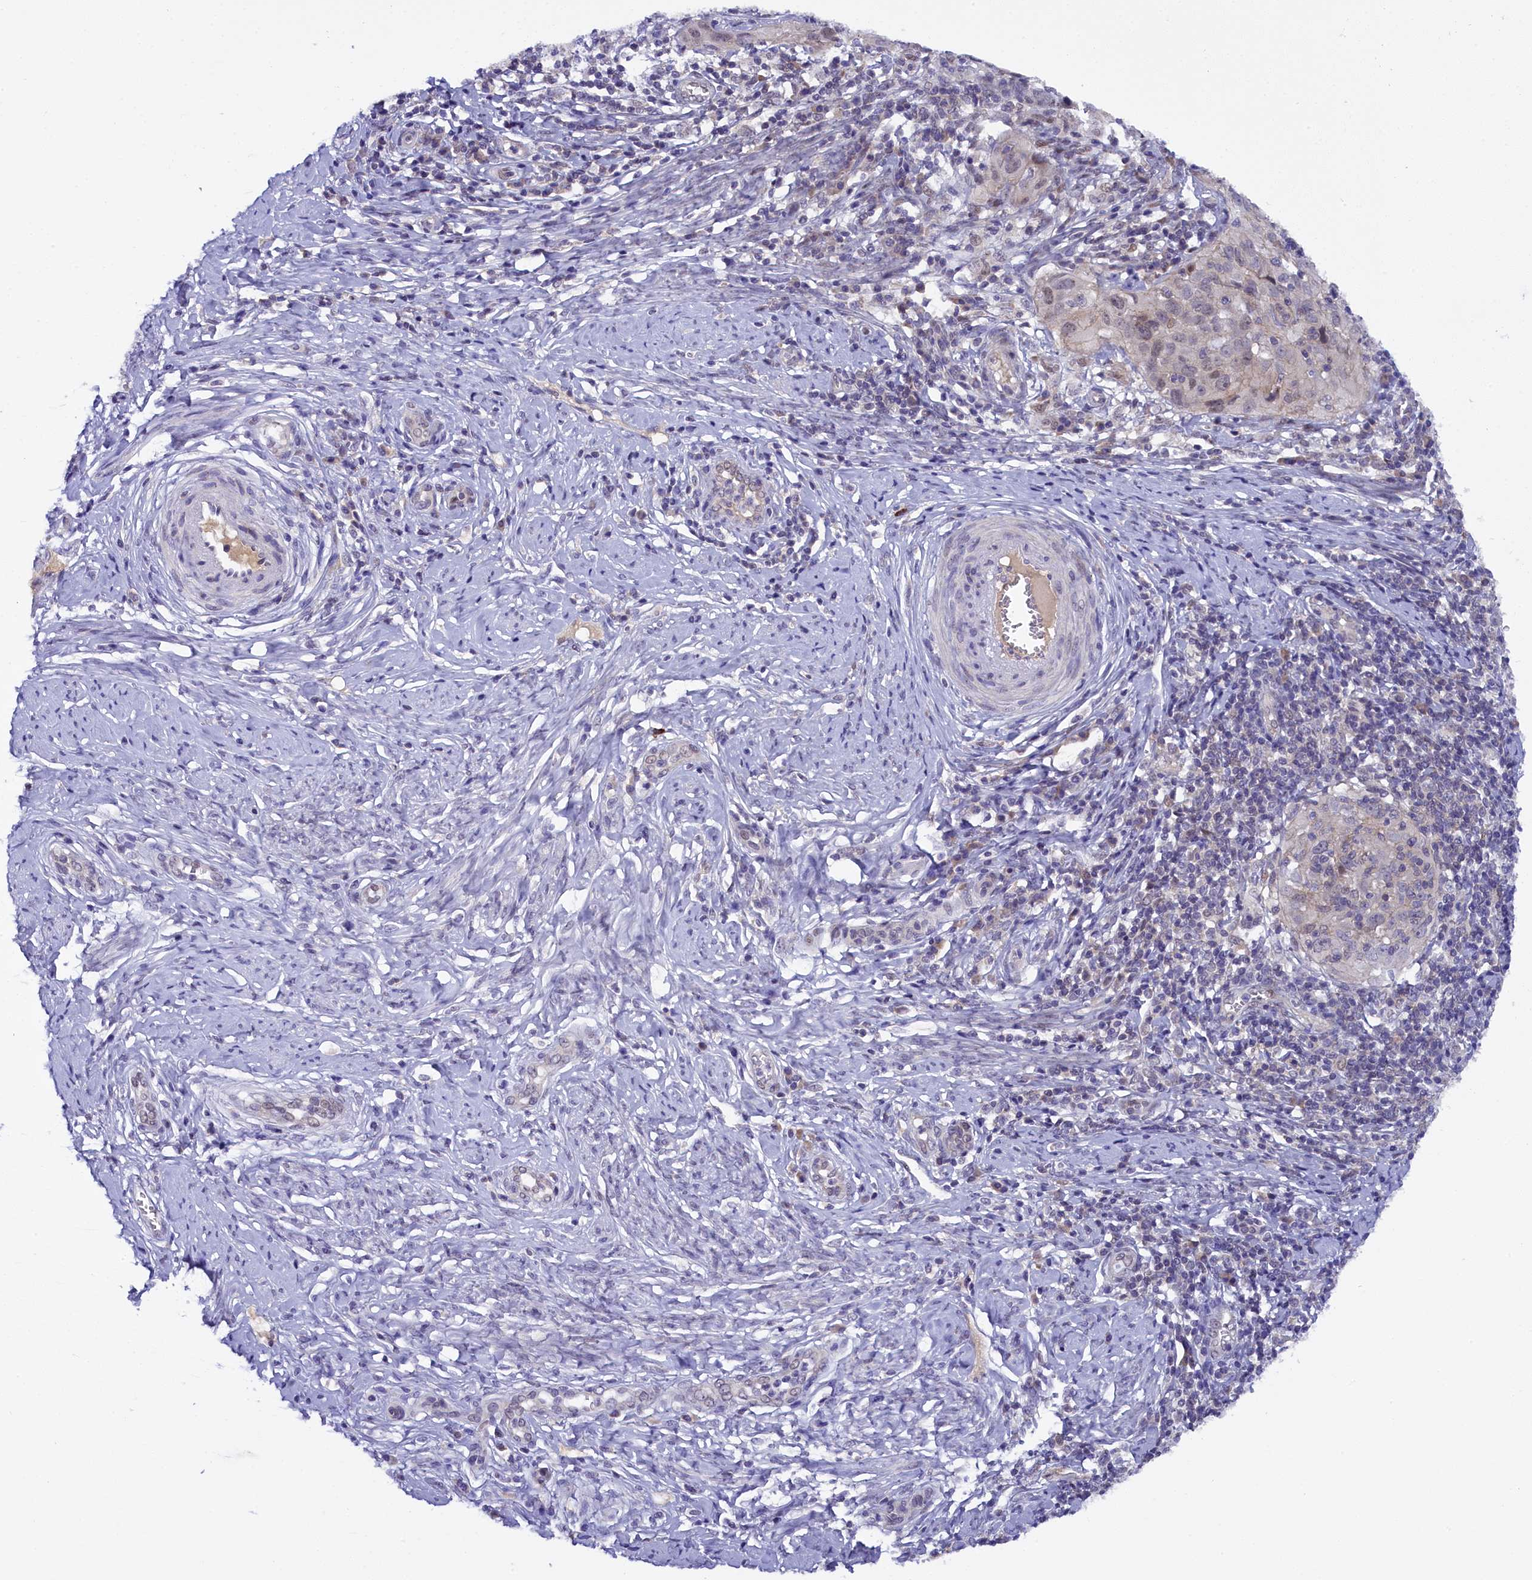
{"staining": {"intensity": "weak", "quantity": "<25%", "location": "nuclear"}, "tissue": "cervical cancer", "cell_type": "Tumor cells", "image_type": "cancer", "snomed": [{"axis": "morphology", "description": "Normal tissue, NOS"}, {"axis": "morphology", "description": "Squamous cell carcinoma, NOS"}, {"axis": "topography", "description": "Cervix"}], "caption": "An IHC image of cervical cancer (squamous cell carcinoma) is shown. There is no staining in tumor cells of cervical cancer (squamous cell carcinoma). (DAB IHC visualized using brightfield microscopy, high magnification).", "gene": "ENKD1", "patient": {"sex": "female", "age": 31}}